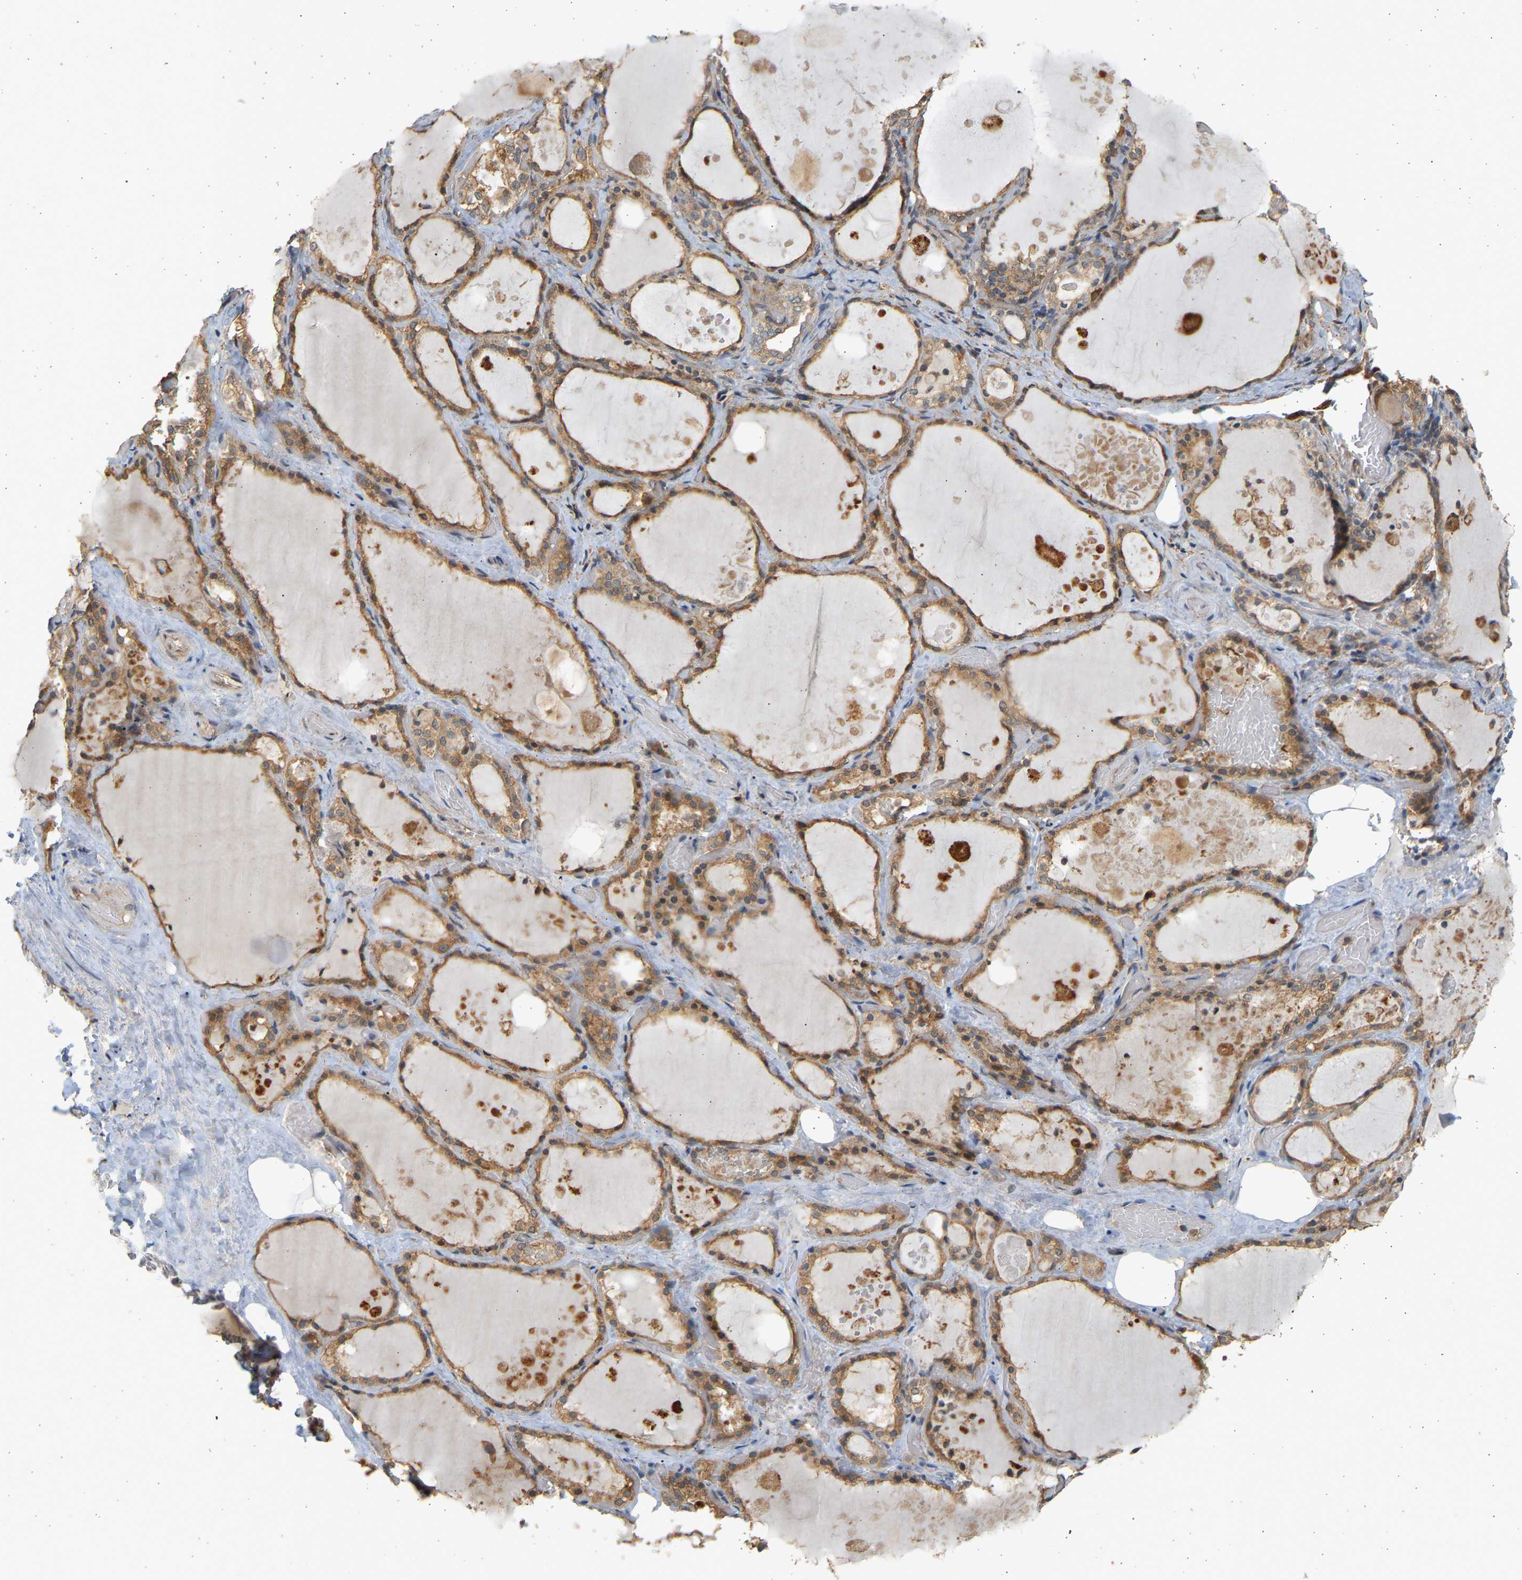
{"staining": {"intensity": "moderate", "quantity": ">75%", "location": "cytoplasmic/membranous"}, "tissue": "thyroid gland", "cell_type": "Glandular cells", "image_type": "normal", "snomed": [{"axis": "morphology", "description": "Normal tissue, NOS"}, {"axis": "topography", "description": "Thyroid gland"}], "caption": "This image exhibits immunohistochemistry staining of normal human thyroid gland, with medium moderate cytoplasmic/membranous positivity in about >75% of glandular cells.", "gene": "B4GALT6", "patient": {"sex": "male", "age": 61}}